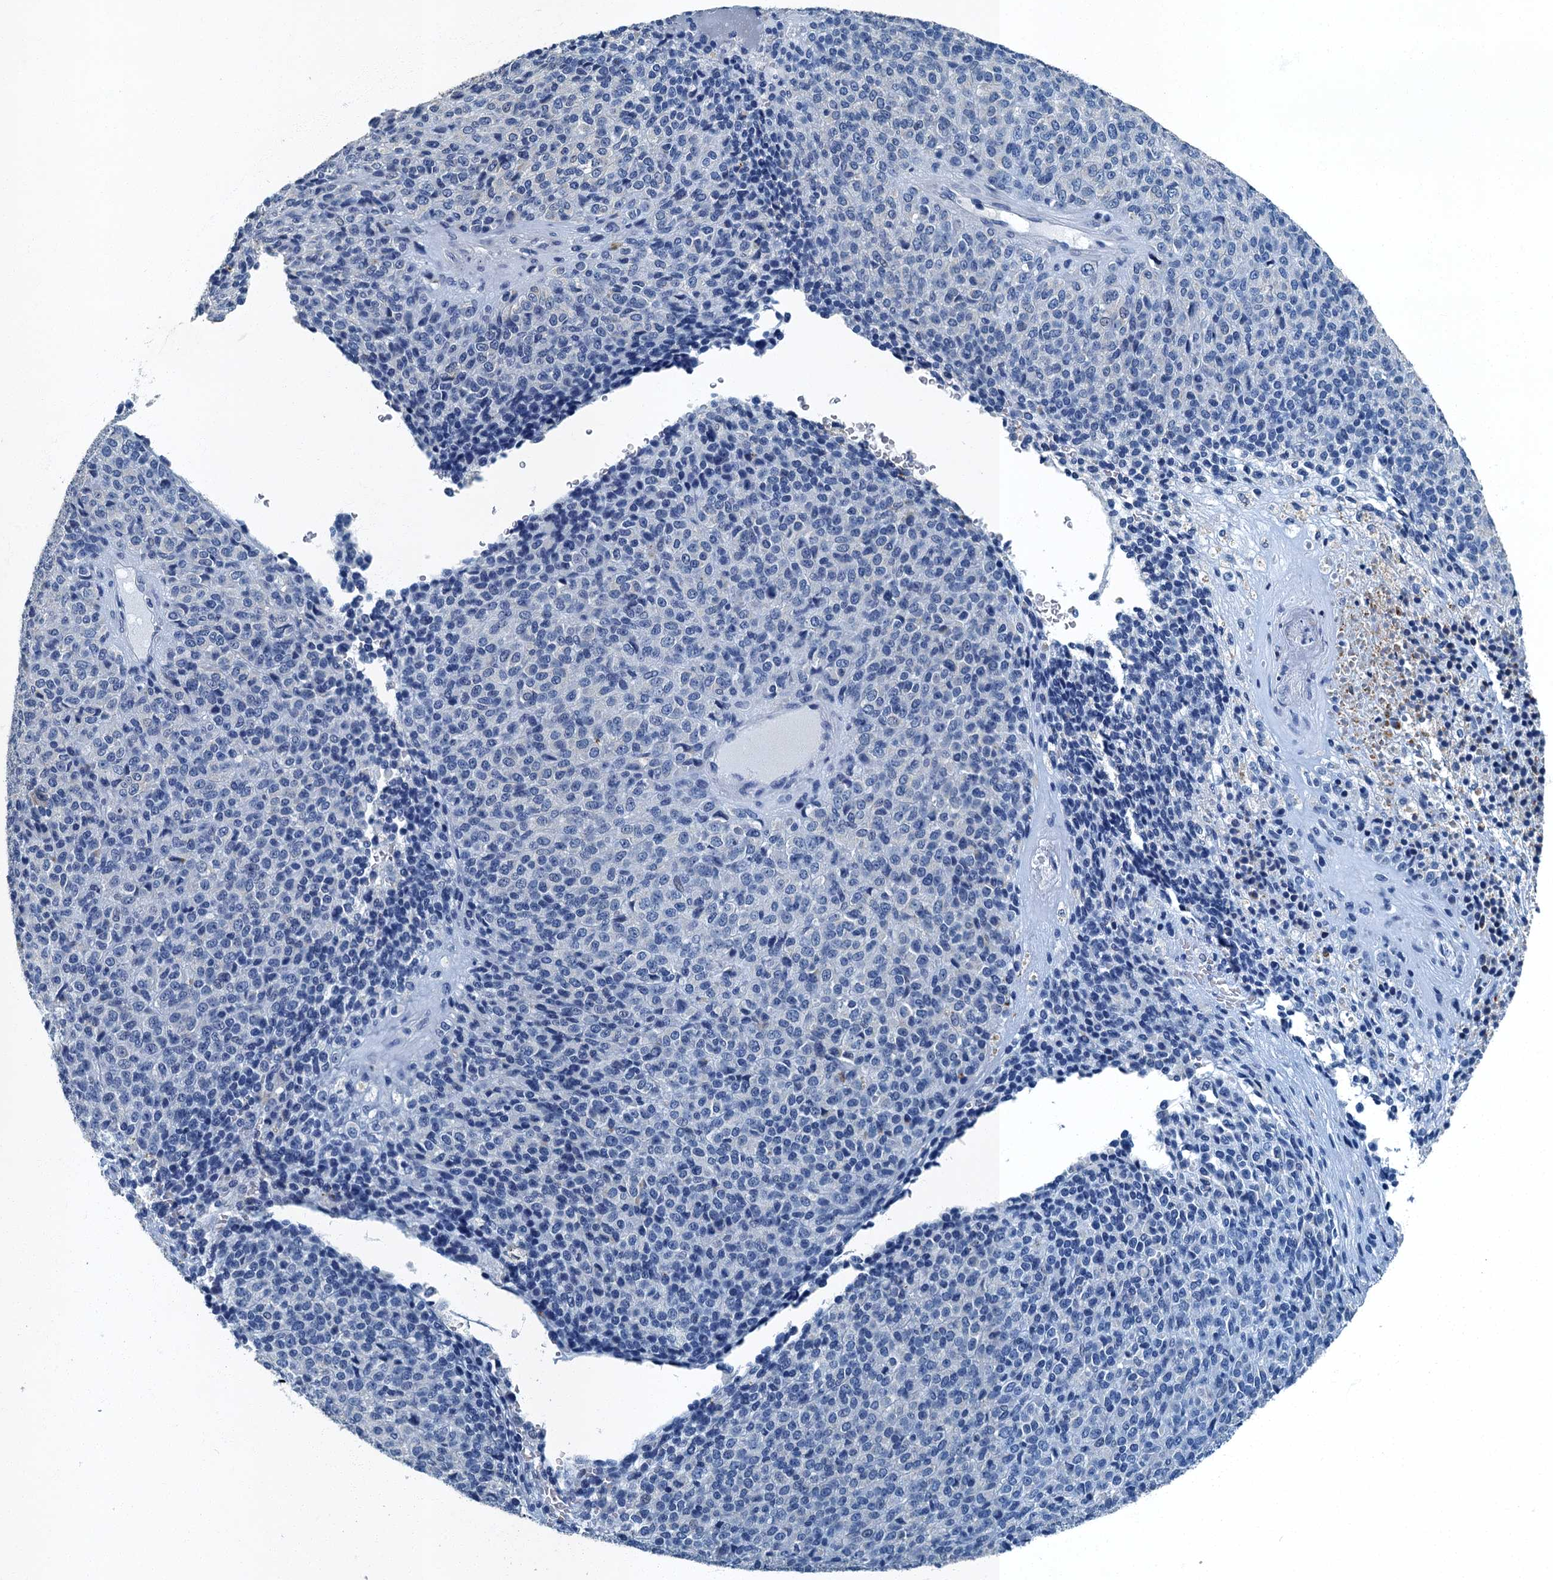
{"staining": {"intensity": "negative", "quantity": "none", "location": "none"}, "tissue": "melanoma", "cell_type": "Tumor cells", "image_type": "cancer", "snomed": [{"axis": "morphology", "description": "Malignant melanoma, Metastatic site"}, {"axis": "topography", "description": "Brain"}], "caption": "DAB (3,3'-diaminobenzidine) immunohistochemical staining of melanoma demonstrates no significant staining in tumor cells.", "gene": "GADL1", "patient": {"sex": "female", "age": 56}}